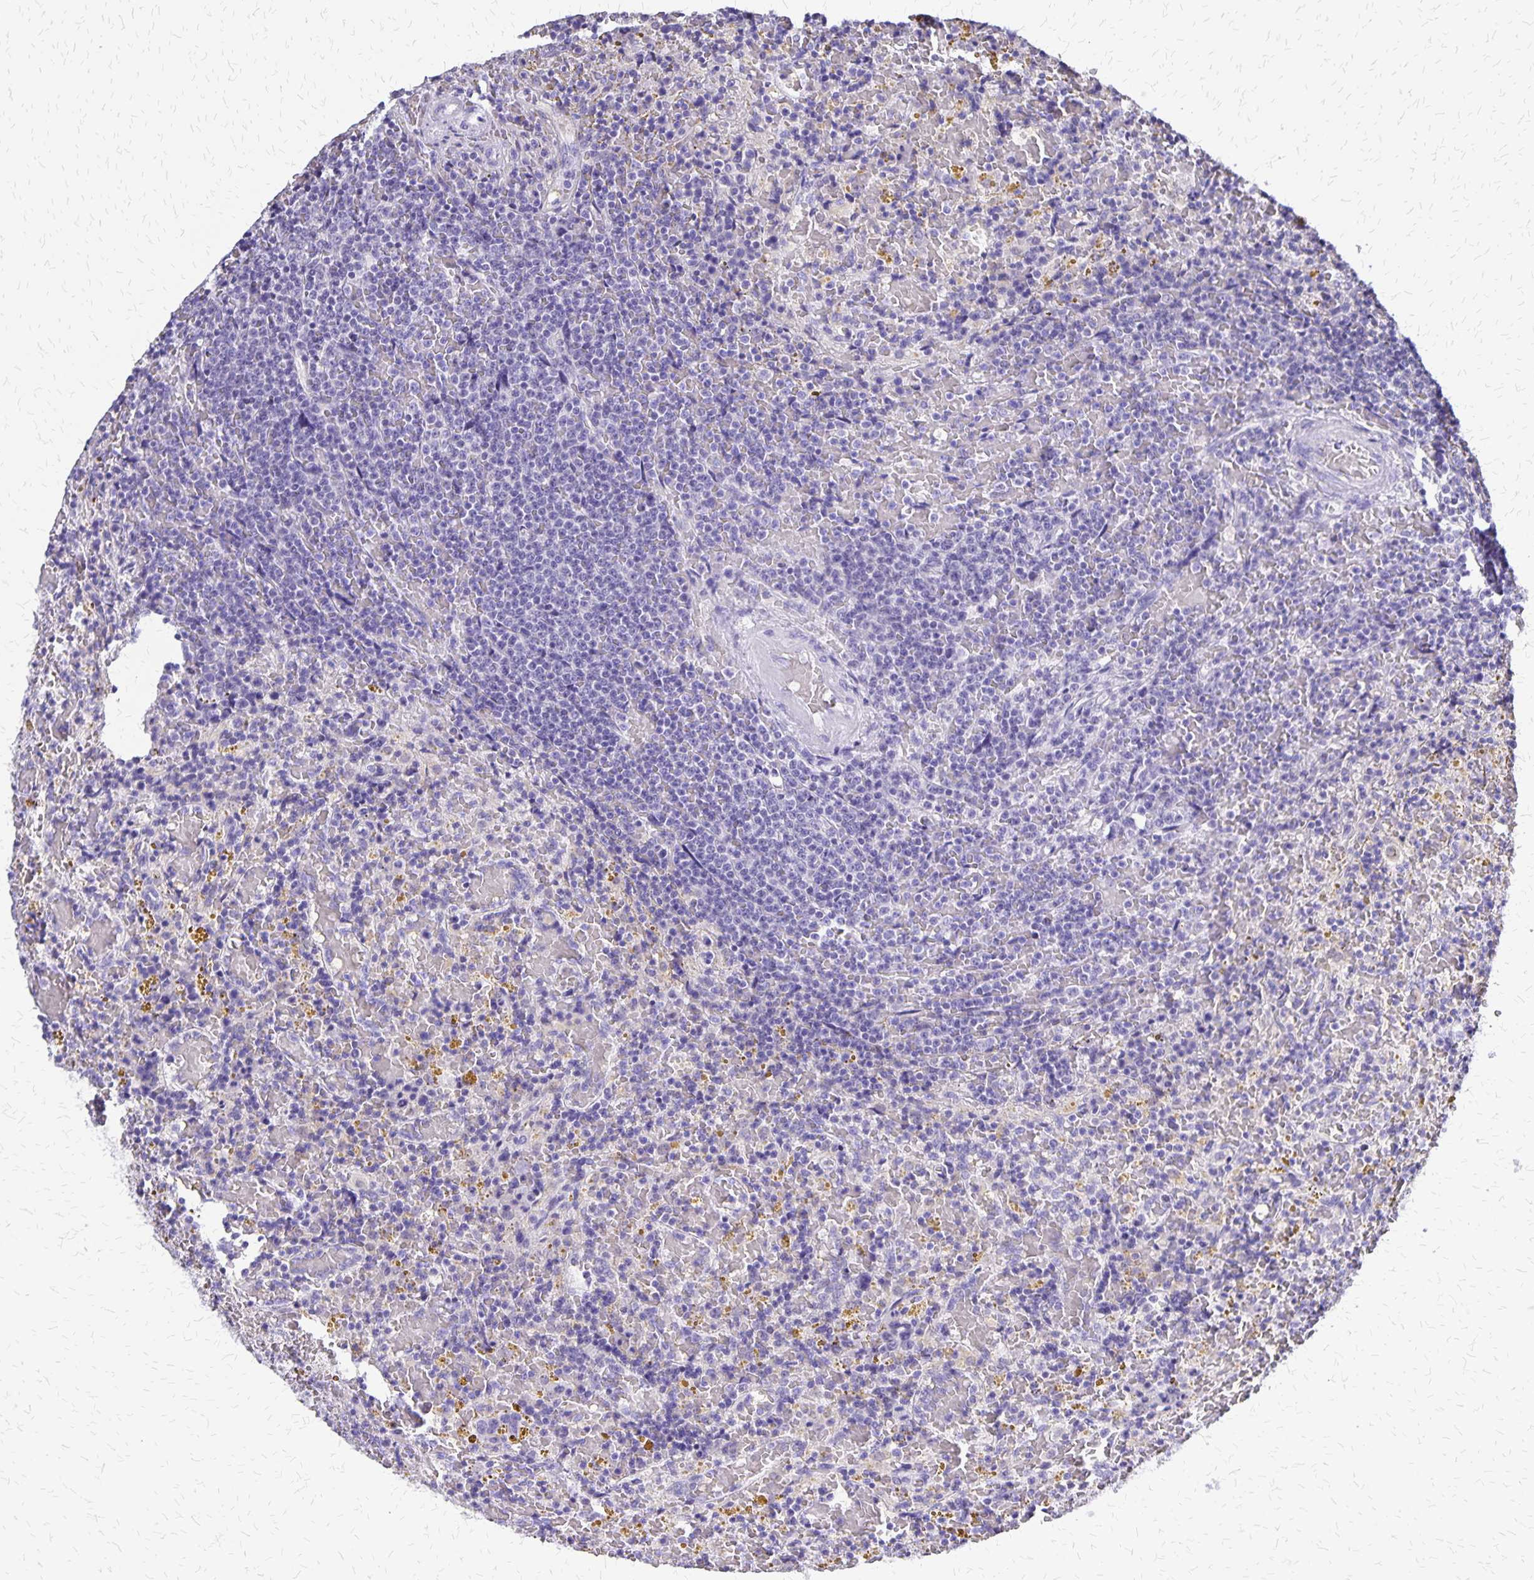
{"staining": {"intensity": "negative", "quantity": "none", "location": "none"}, "tissue": "lymphoma", "cell_type": "Tumor cells", "image_type": "cancer", "snomed": [{"axis": "morphology", "description": "Malignant lymphoma, non-Hodgkin's type, Low grade"}, {"axis": "topography", "description": "Spleen"}], "caption": "Tumor cells show no significant positivity in lymphoma.", "gene": "SI", "patient": {"sex": "female", "age": 65}}